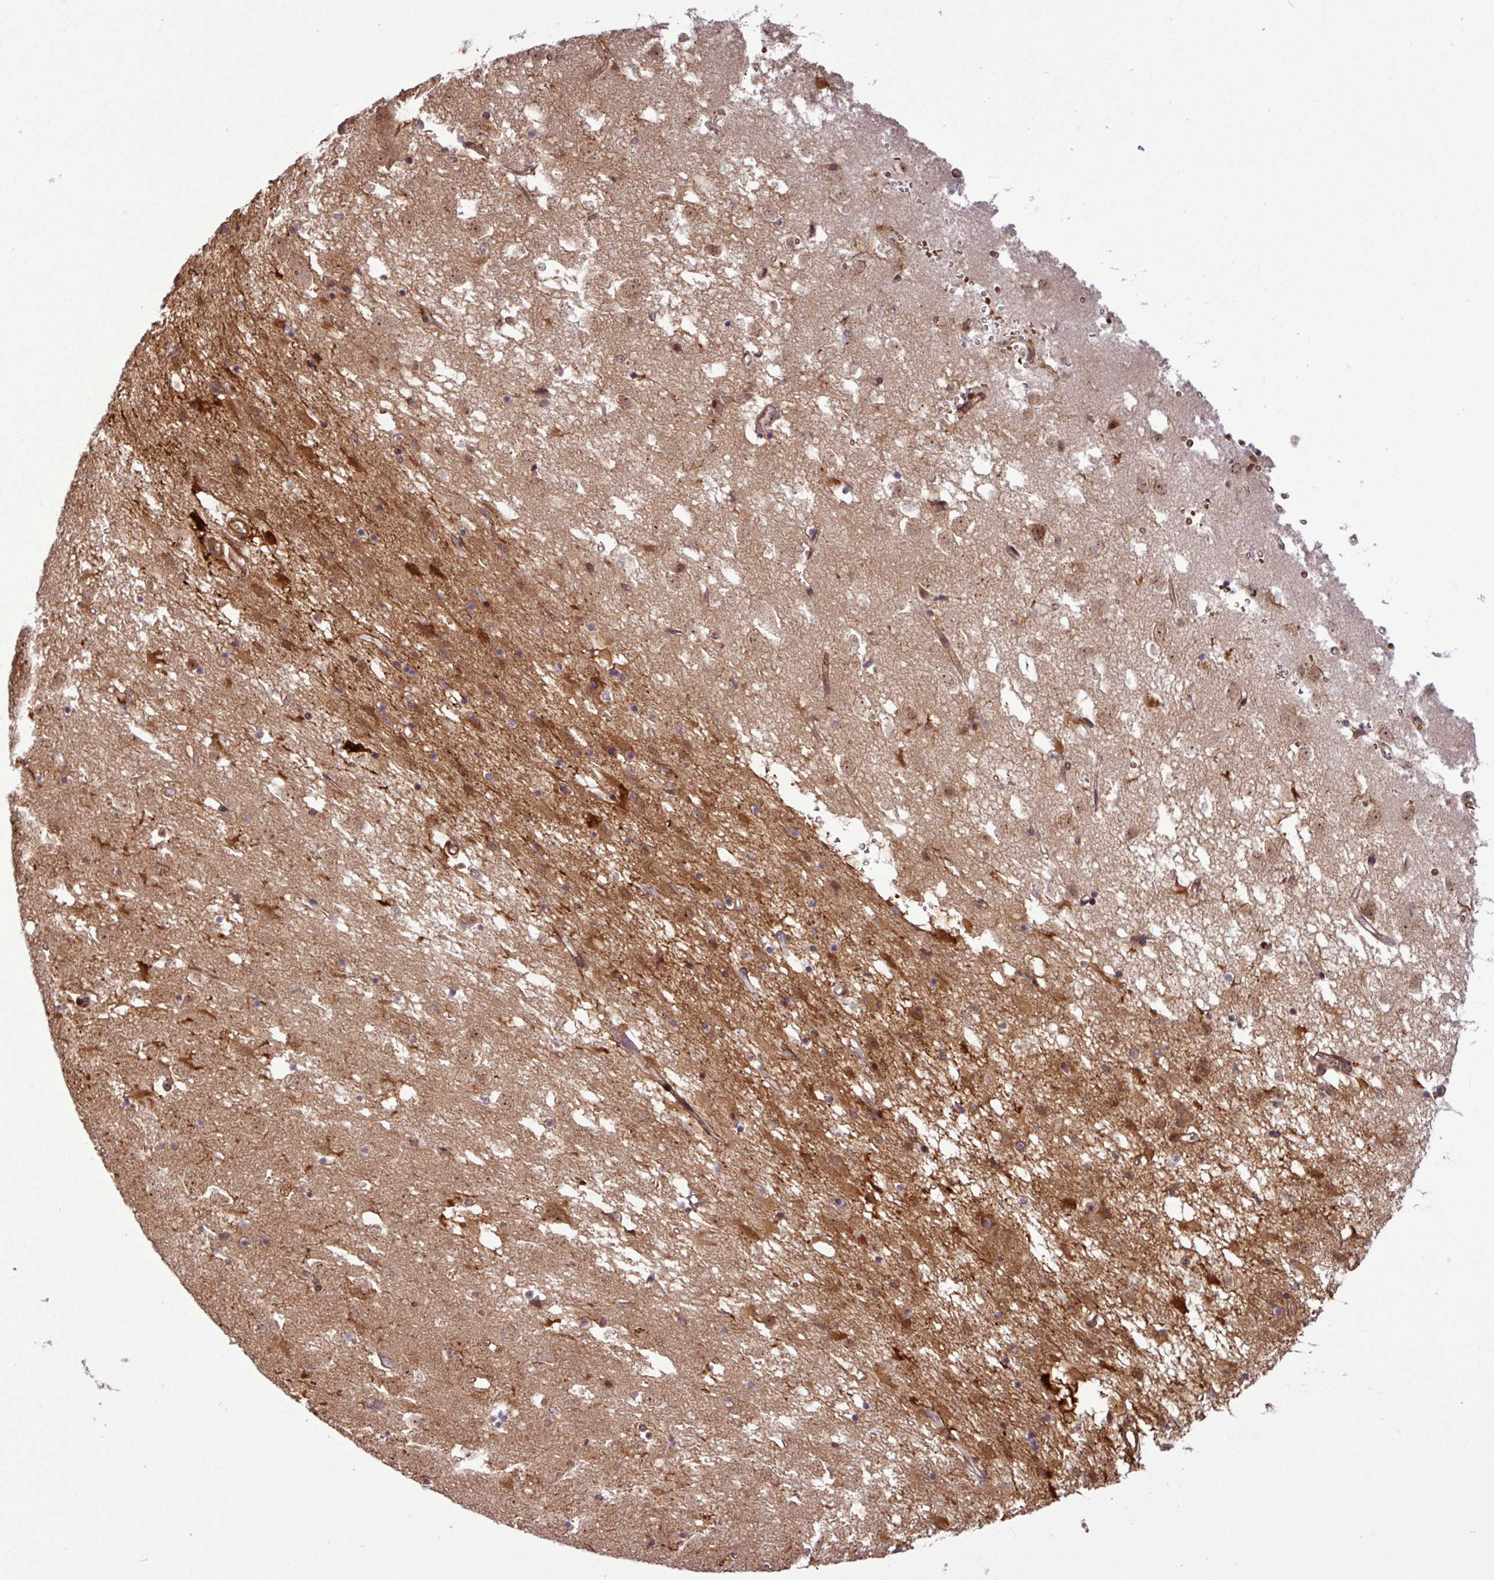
{"staining": {"intensity": "moderate", "quantity": "<25%", "location": "cytoplasmic/membranous,nuclear"}, "tissue": "caudate", "cell_type": "Glial cells", "image_type": "normal", "snomed": [{"axis": "morphology", "description": "Normal tissue, NOS"}, {"axis": "topography", "description": "Lateral ventricle wall"}], "caption": "A high-resolution image shows IHC staining of unremarkable caudate, which displays moderate cytoplasmic/membranous,nuclear expression in approximately <25% of glial cells.", "gene": "C7orf50", "patient": {"sex": "male", "age": 58}}